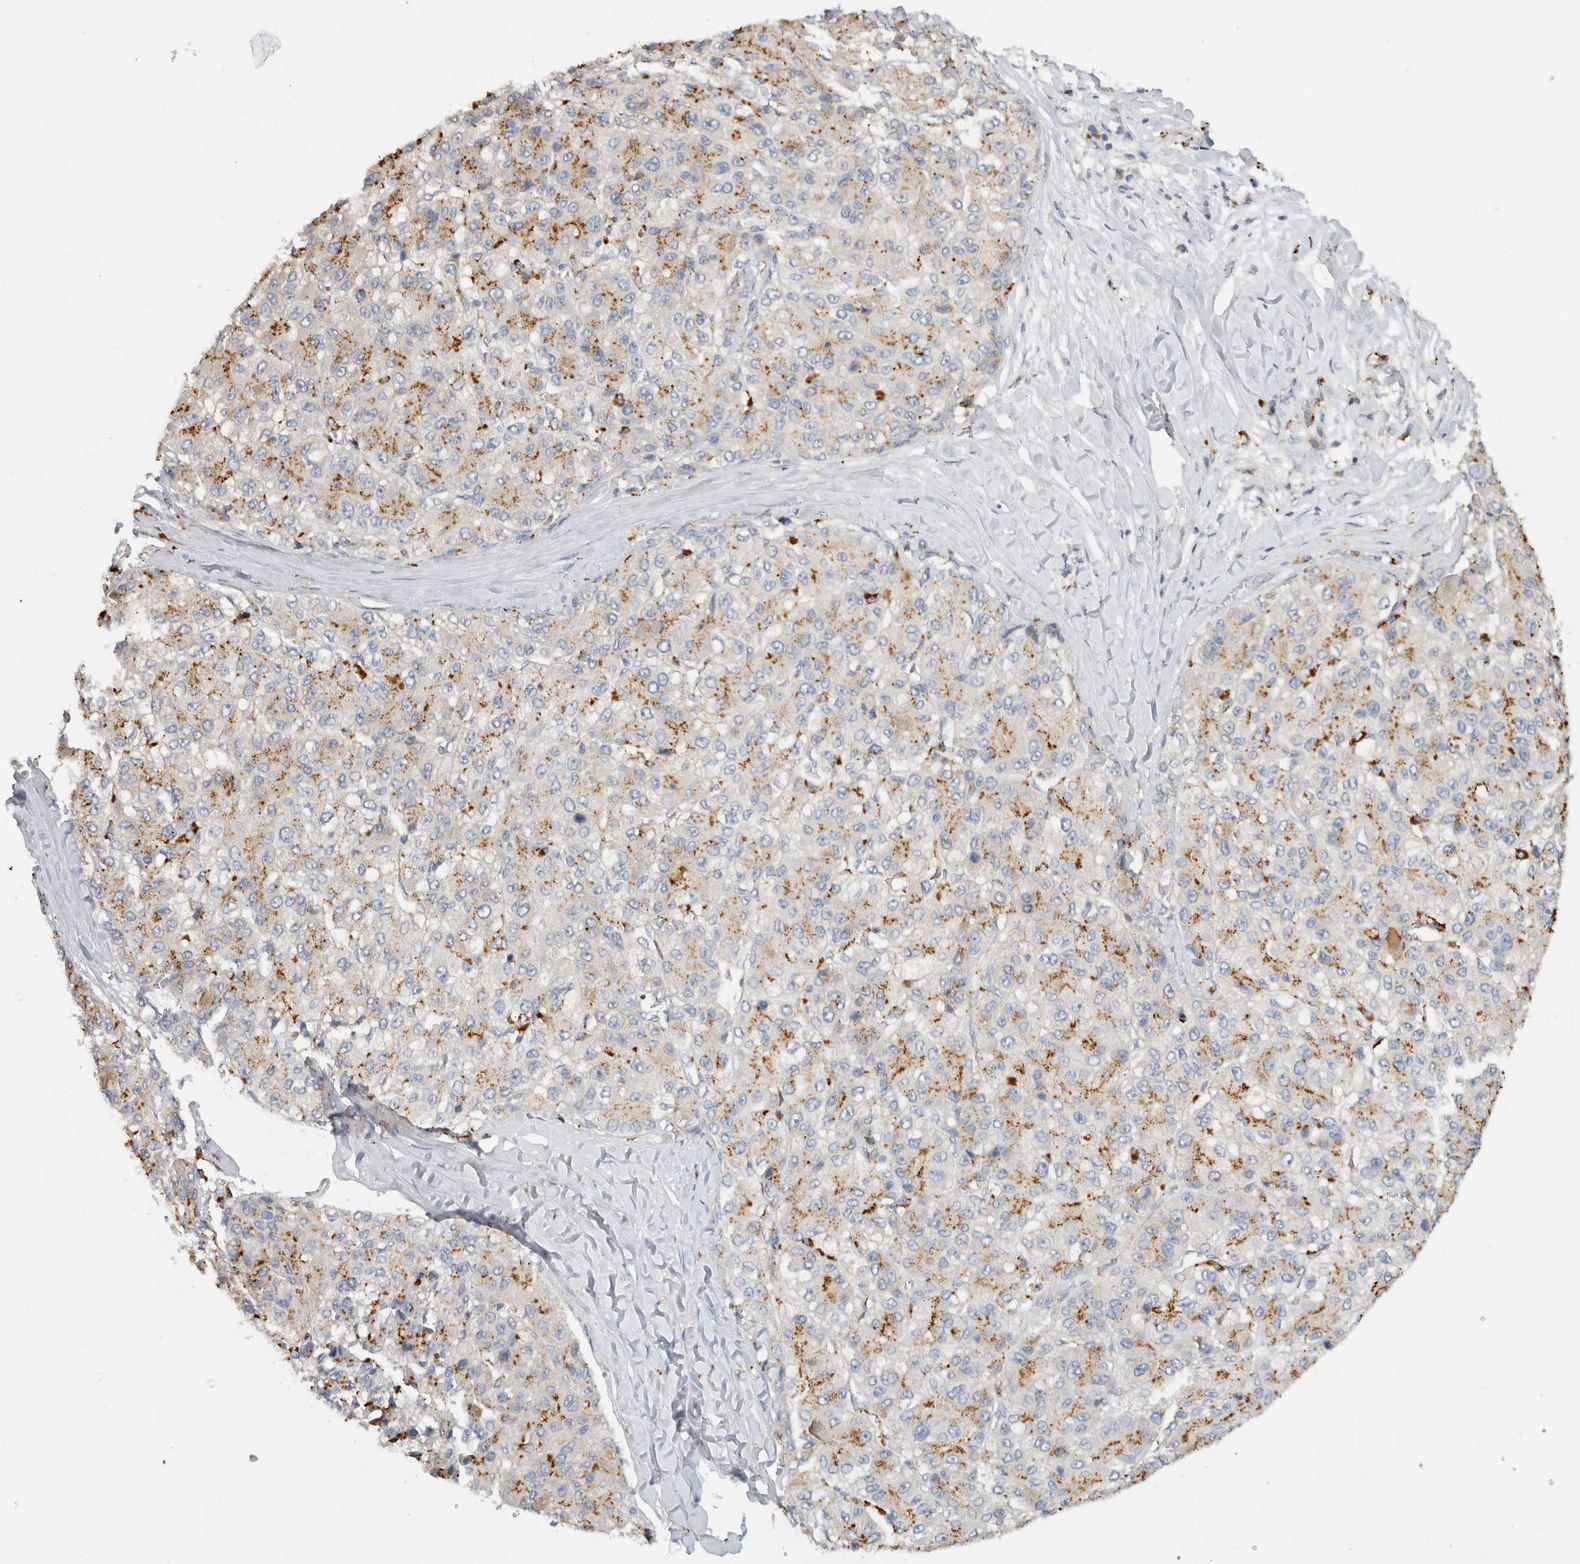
{"staining": {"intensity": "moderate", "quantity": ">75%", "location": "cytoplasmic/membranous"}, "tissue": "liver cancer", "cell_type": "Tumor cells", "image_type": "cancer", "snomed": [{"axis": "morphology", "description": "Carcinoma, Hepatocellular, NOS"}, {"axis": "topography", "description": "Liver"}], "caption": "Immunohistochemical staining of human hepatocellular carcinoma (liver) exhibits medium levels of moderate cytoplasmic/membranous staining in about >75% of tumor cells.", "gene": "GNS", "patient": {"sex": "male", "age": 80}}